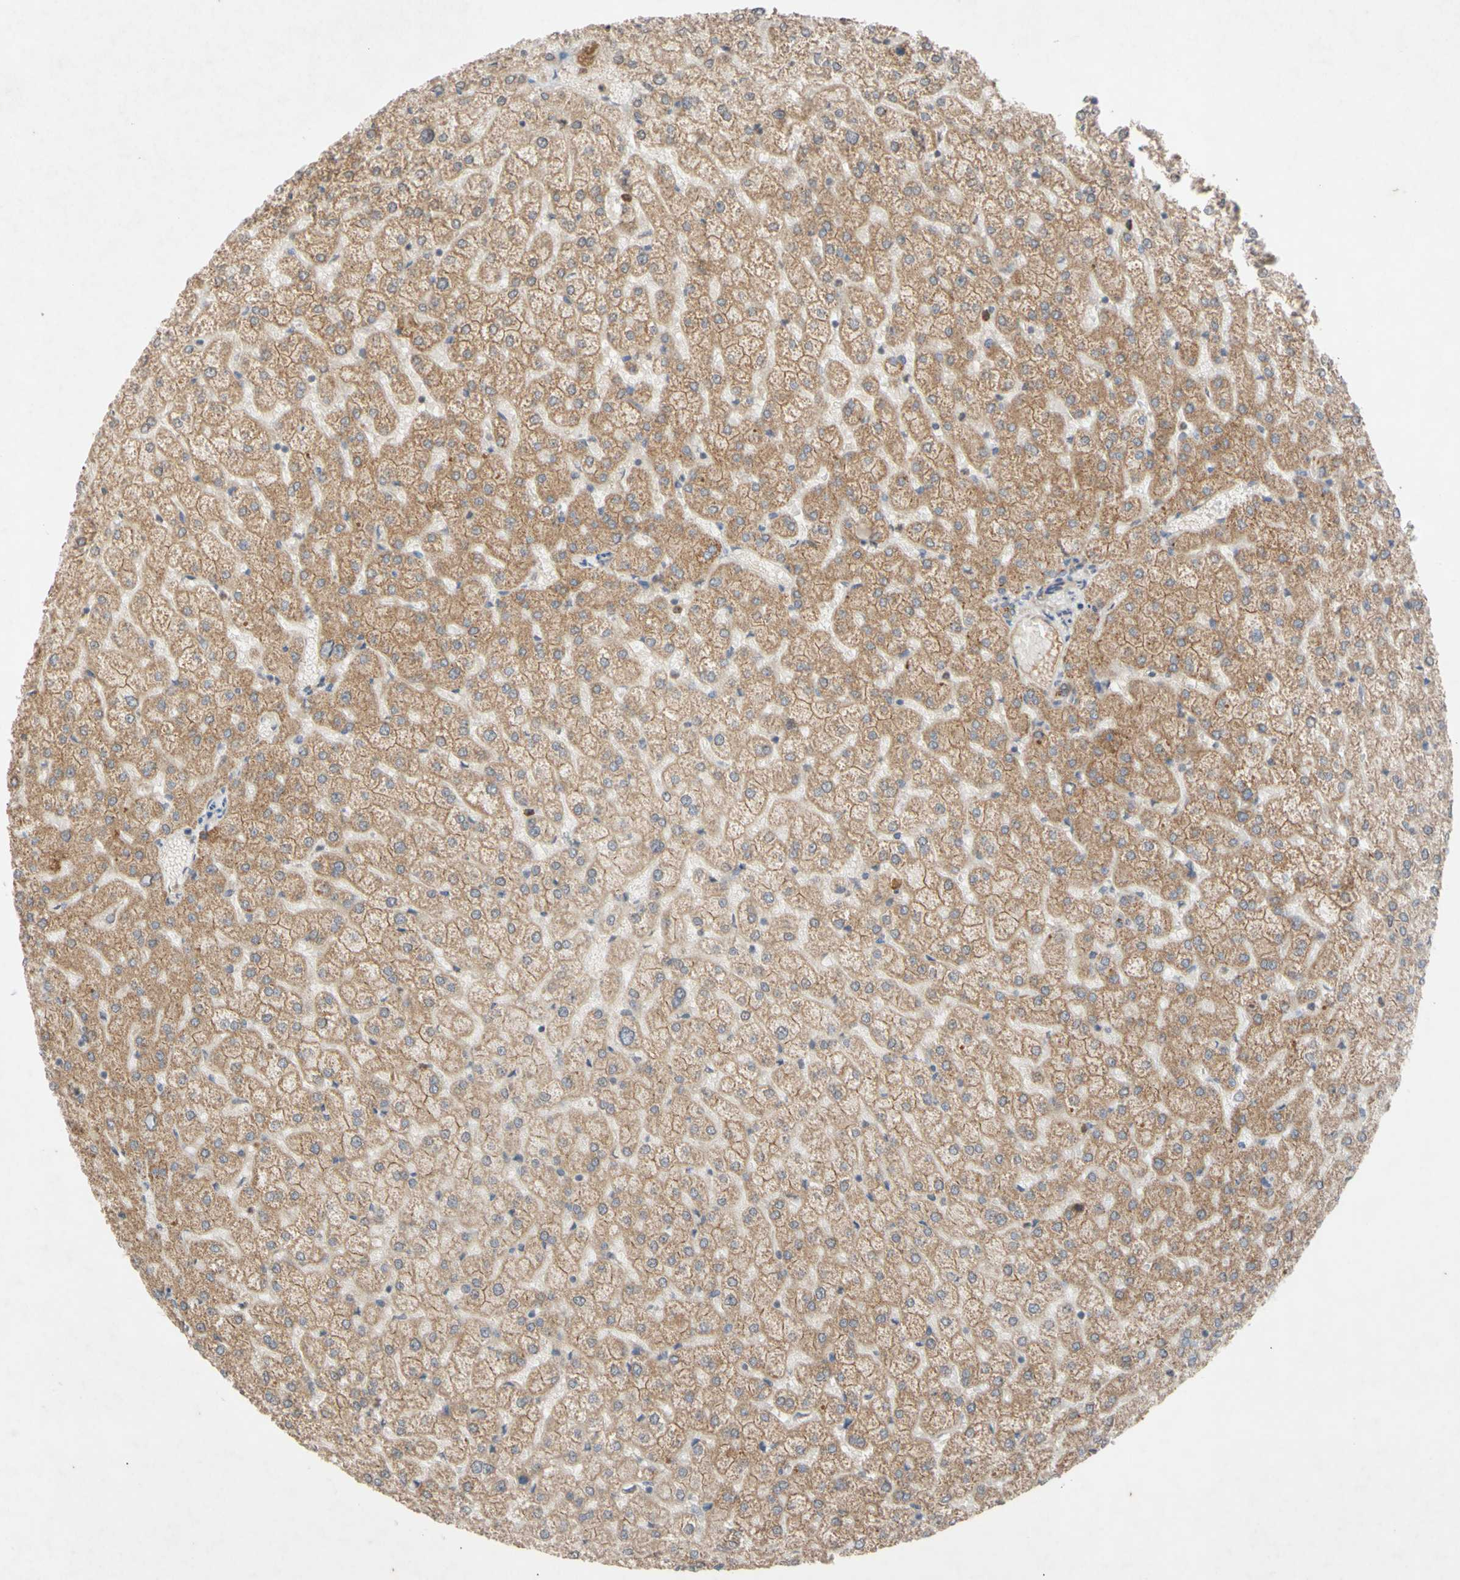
{"staining": {"intensity": "moderate", "quantity": ">75%", "location": "cytoplasmic/membranous"}, "tissue": "liver", "cell_type": "Cholangiocytes", "image_type": "normal", "snomed": [{"axis": "morphology", "description": "Normal tissue, NOS"}, {"axis": "topography", "description": "Liver"}], "caption": "IHC of normal human liver displays medium levels of moderate cytoplasmic/membranous positivity in about >75% of cholangiocytes.", "gene": "NECTIN3", "patient": {"sex": "female", "age": 32}}